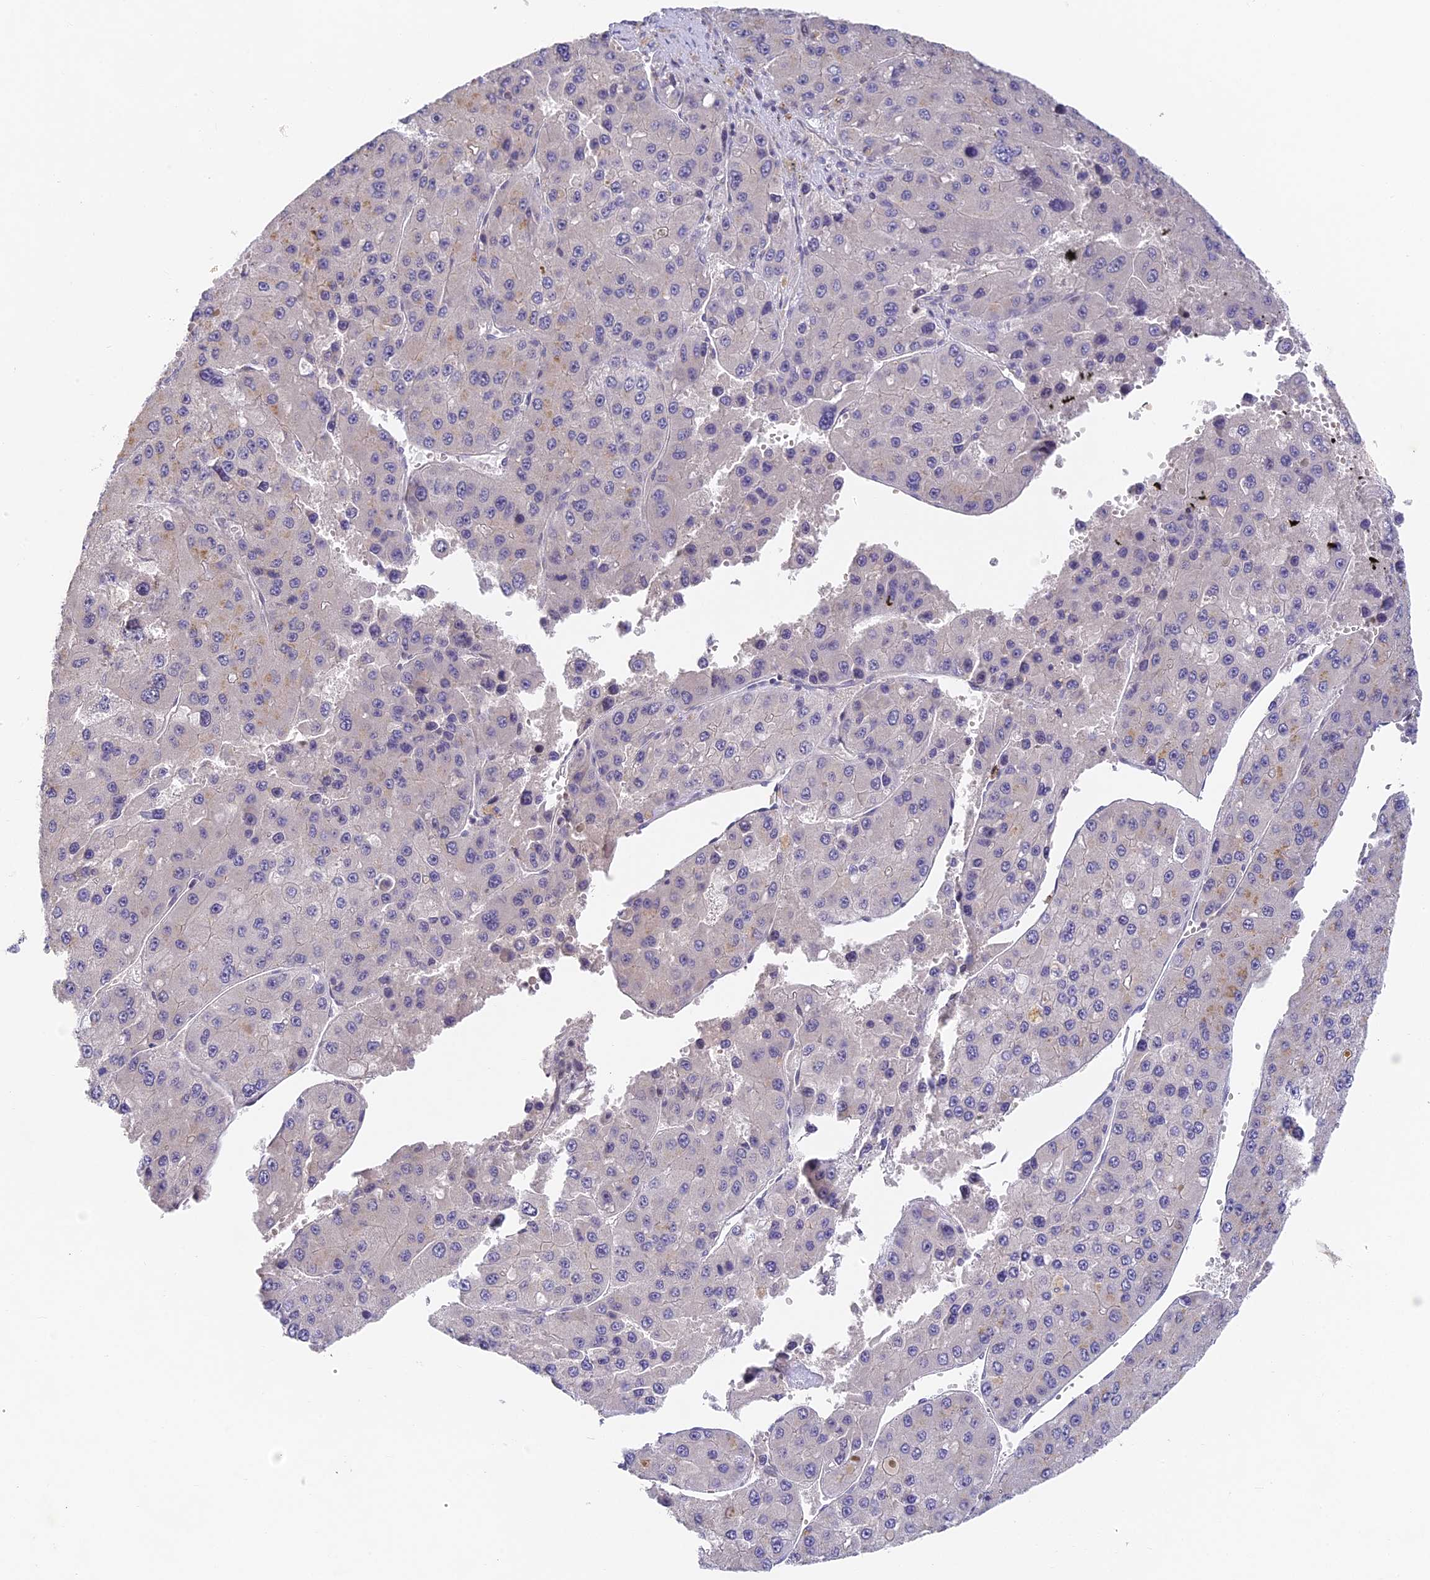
{"staining": {"intensity": "negative", "quantity": "none", "location": "none"}, "tissue": "liver cancer", "cell_type": "Tumor cells", "image_type": "cancer", "snomed": [{"axis": "morphology", "description": "Carcinoma, Hepatocellular, NOS"}, {"axis": "topography", "description": "Liver"}], "caption": "The image demonstrates no staining of tumor cells in hepatocellular carcinoma (liver).", "gene": "DNAAF10", "patient": {"sex": "female", "age": 73}}